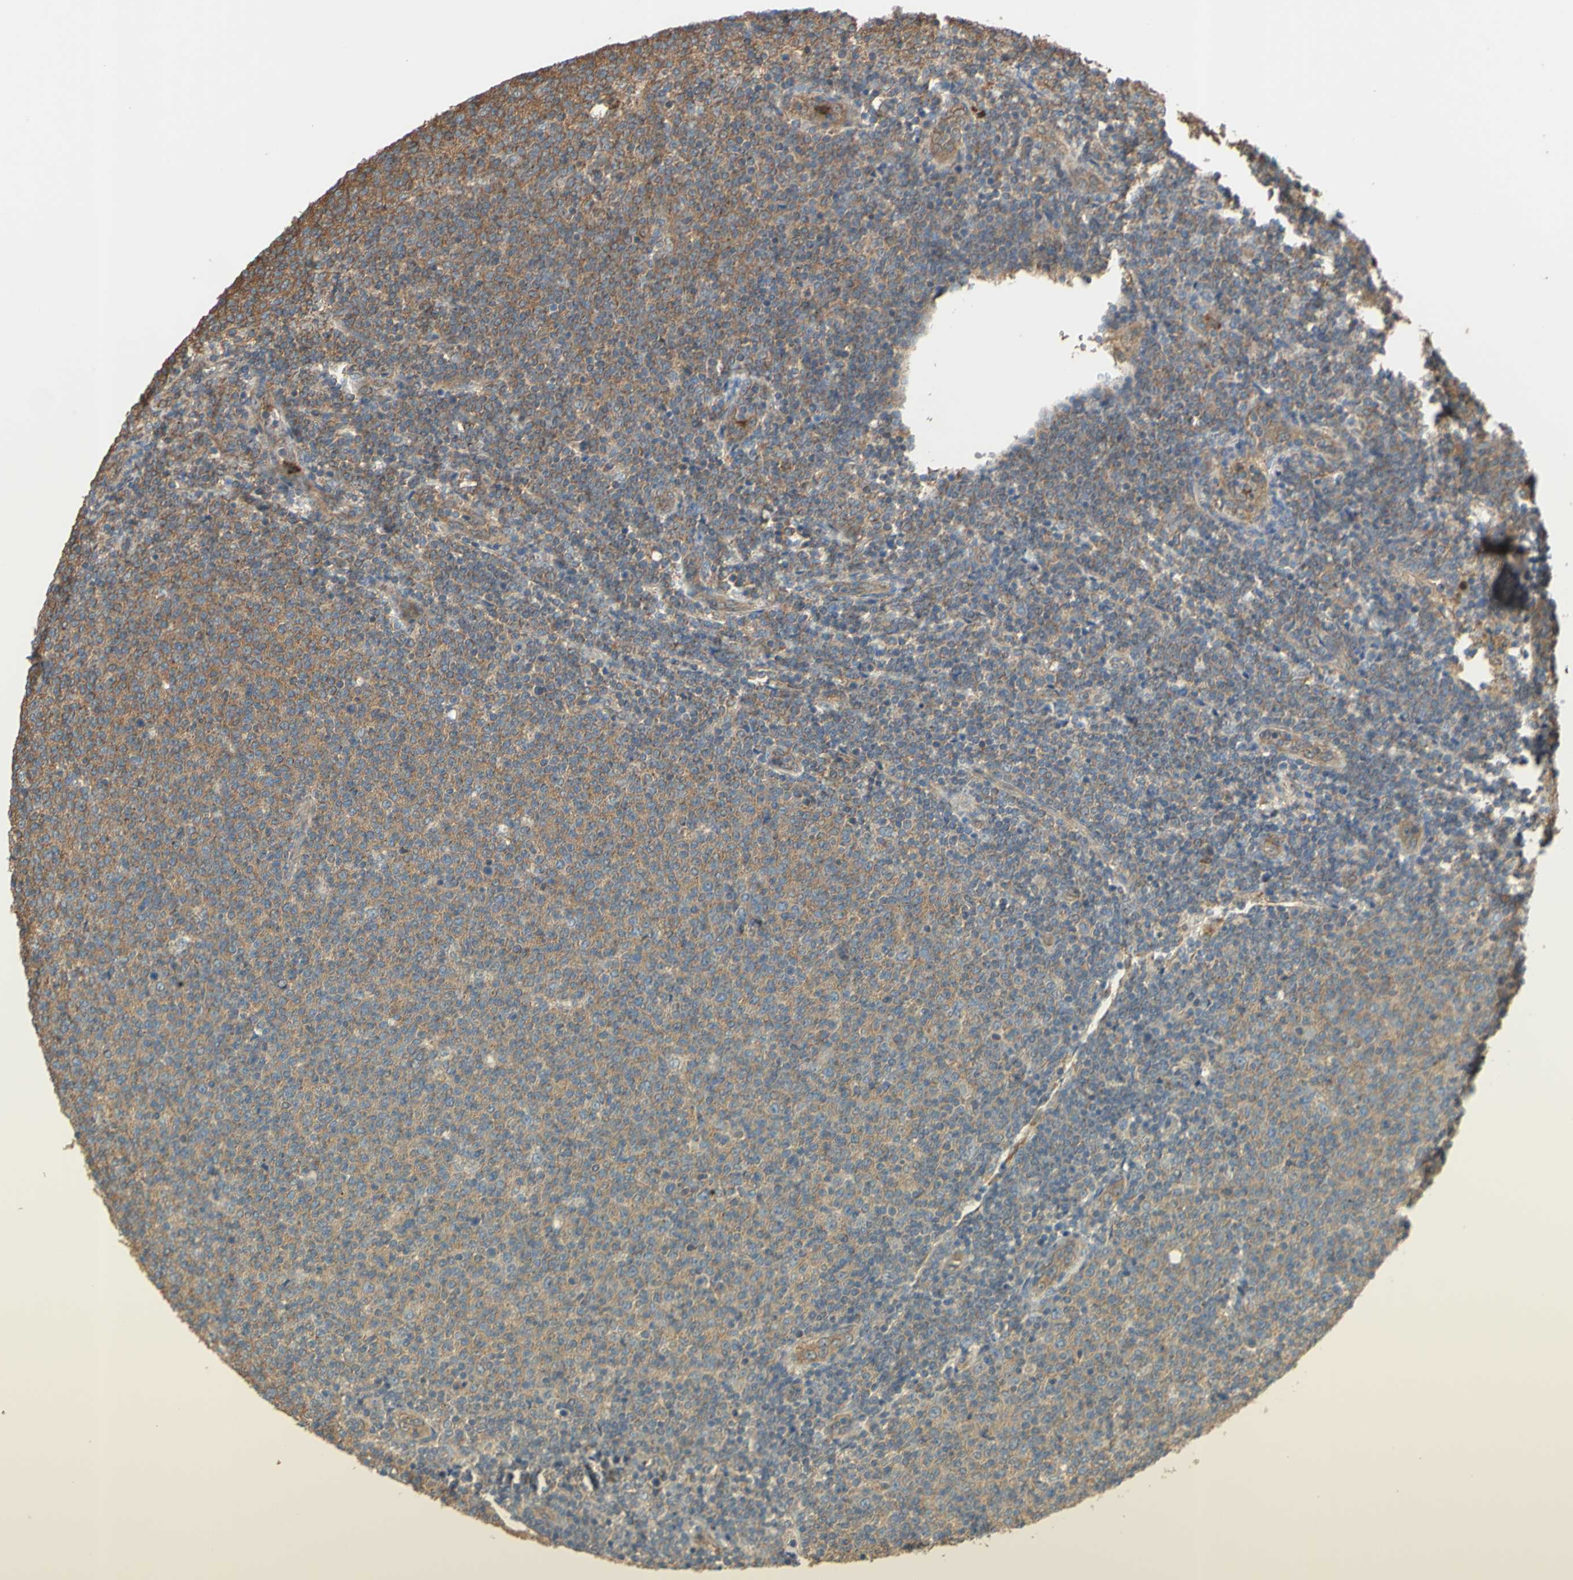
{"staining": {"intensity": "weak", "quantity": ">75%", "location": "cytoplasmic/membranous"}, "tissue": "lymphoma", "cell_type": "Tumor cells", "image_type": "cancer", "snomed": [{"axis": "morphology", "description": "Malignant lymphoma, non-Hodgkin's type, Low grade"}, {"axis": "topography", "description": "Lymph node"}], "caption": "An immunohistochemistry image of tumor tissue is shown. Protein staining in brown labels weak cytoplasmic/membranous positivity in malignant lymphoma, non-Hodgkin's type (low-grade) within tumor cells.", "gene": "CTTN", "patient": {"sex": "male", "age": 66}}